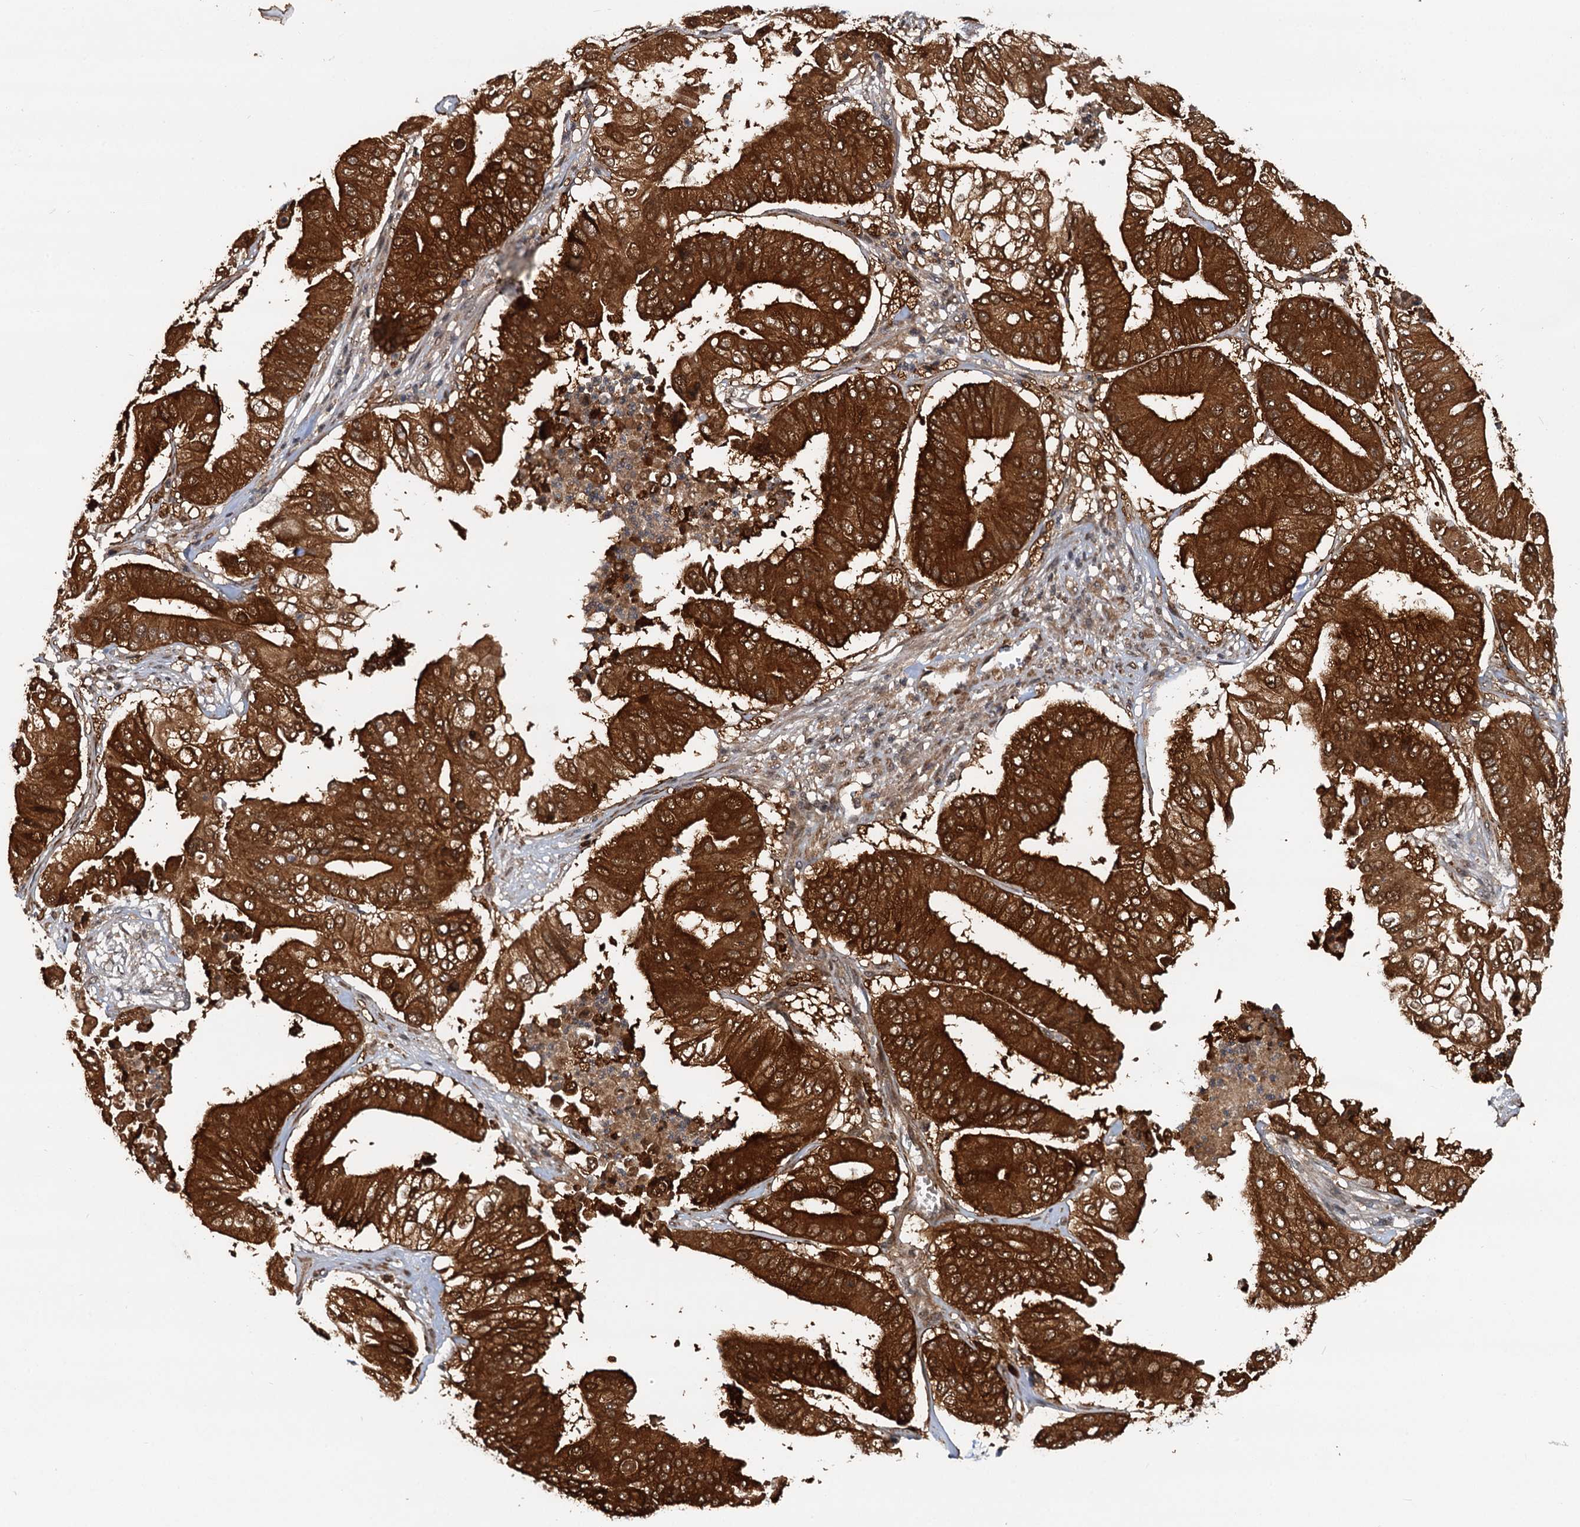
{"staining": {"intensity": "strong", "quantity": ">75%", "location": "cytoplasmic/membranous,nuclear"}, "tissue": "pancreatic cancer", "cell_type": "Tumor cells", "image_type": "cancer", "snomed": [{"axis": "morphology", "description": "Adenocarcinoma, NOS"}, {"axis": "topography", "description": "Pancreas"}], "caption": "Pancreatic cancer tissue displays strong cytoplasmic/membranous and nuclear staining in approximately >75% of tumor cells, visualized by immunohistochemistry. The staining was performed using DAB to visualize the protein expression in brown, while the nuclei were stained in blue with hematoxylin (Magnification: 20x).", "gene": "STUB1", "patient": {"sex": "female", "age": 77}}